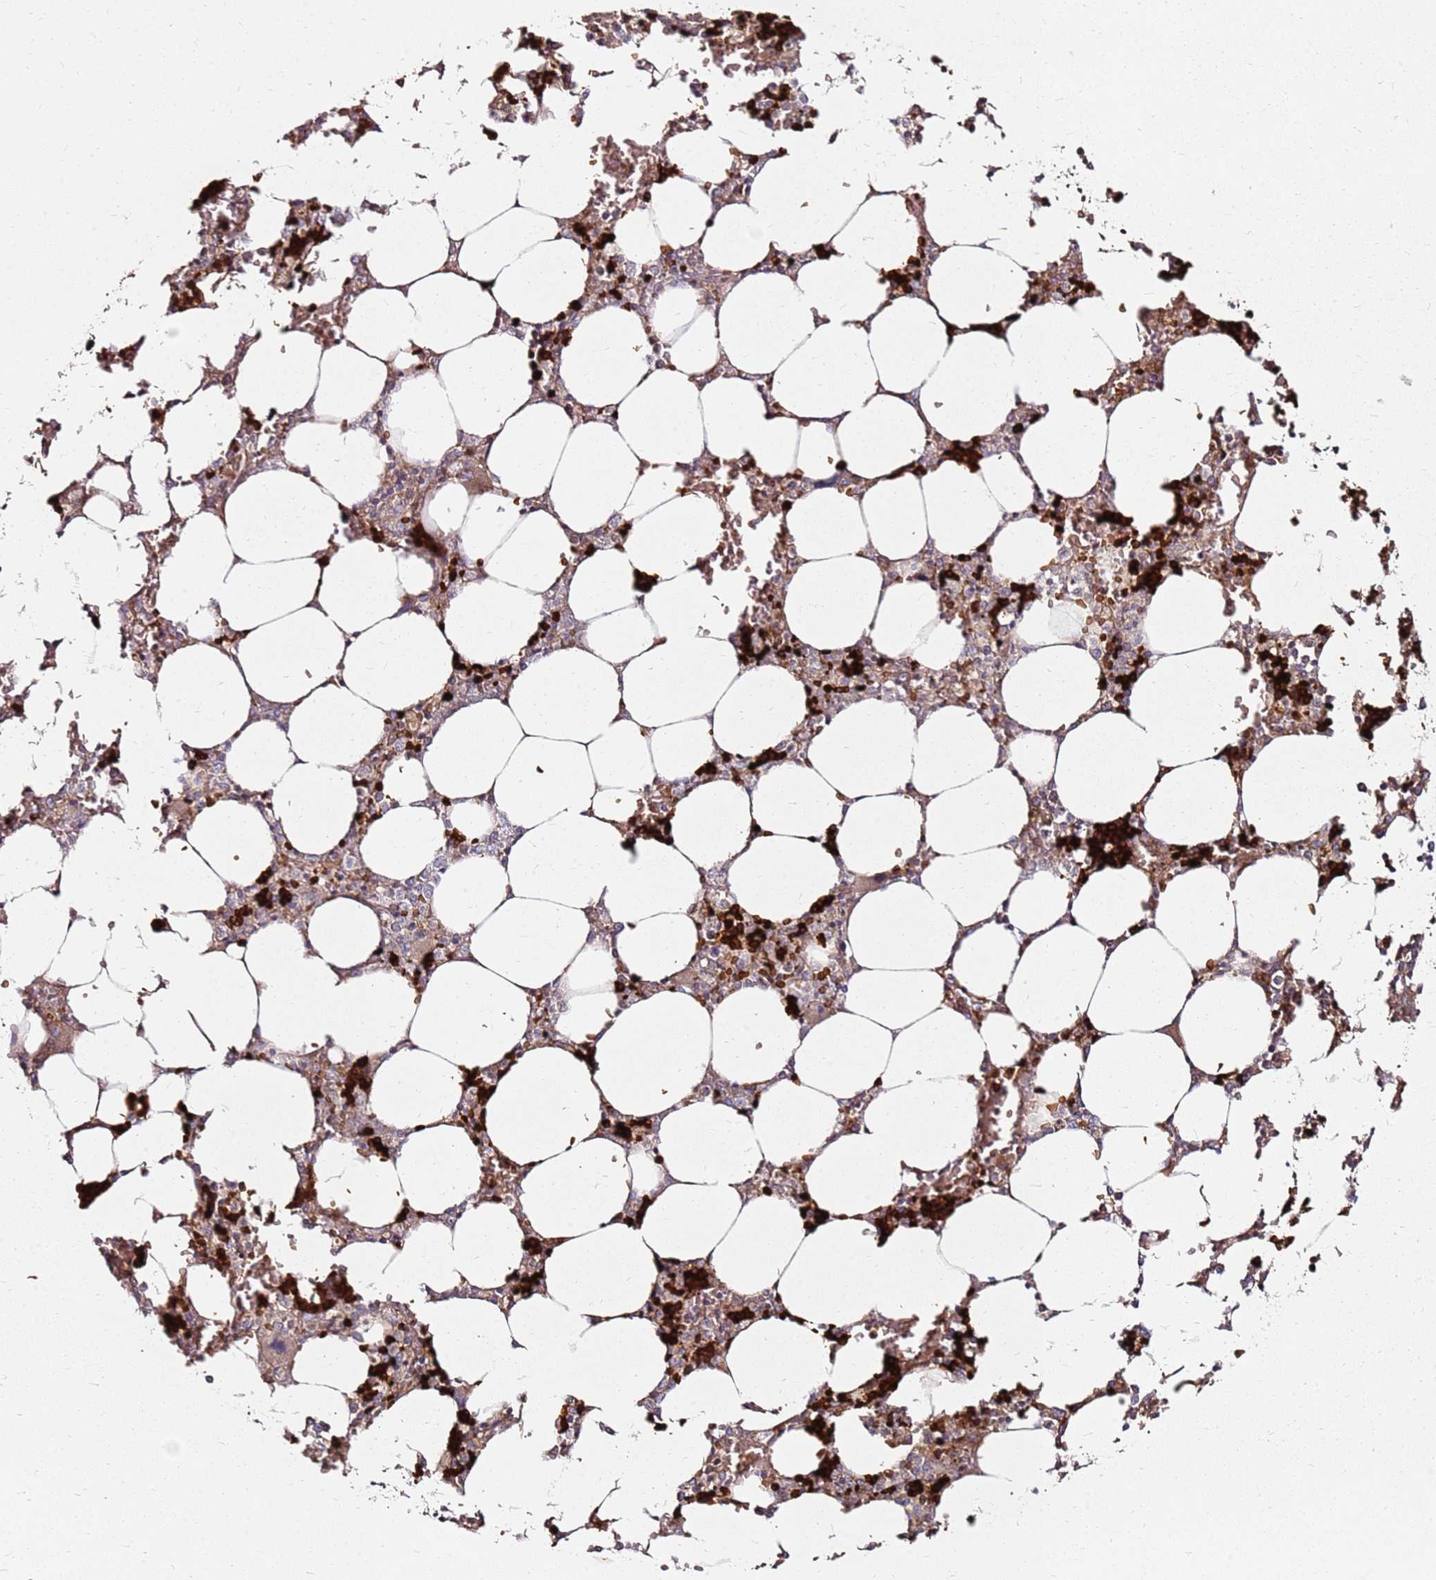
{"staining": {"intensity": "strong", "quantity": "25%-75%", "location": "cytoplasmic/membranous,nuclear"}, "tissue": "bone marrow", "cell_type": "Hematopoietic cells", "image_type": "normal", "snomed": [{"axis": "morphology", "description": "Normal tissue, NOS"}, {"axis": "topography", "description": "Bone marrow"}], "caption": "Immunohistochemistry (DAB) staining of benign bone marrow shows strong cytoplasmic/membranous,nuclear protein staining in about 25%-75% of hematopoietic cells. Nuclei are stained in blue.", "gene": "RNF11", "patient": {"sex": "male", "age": 64}}